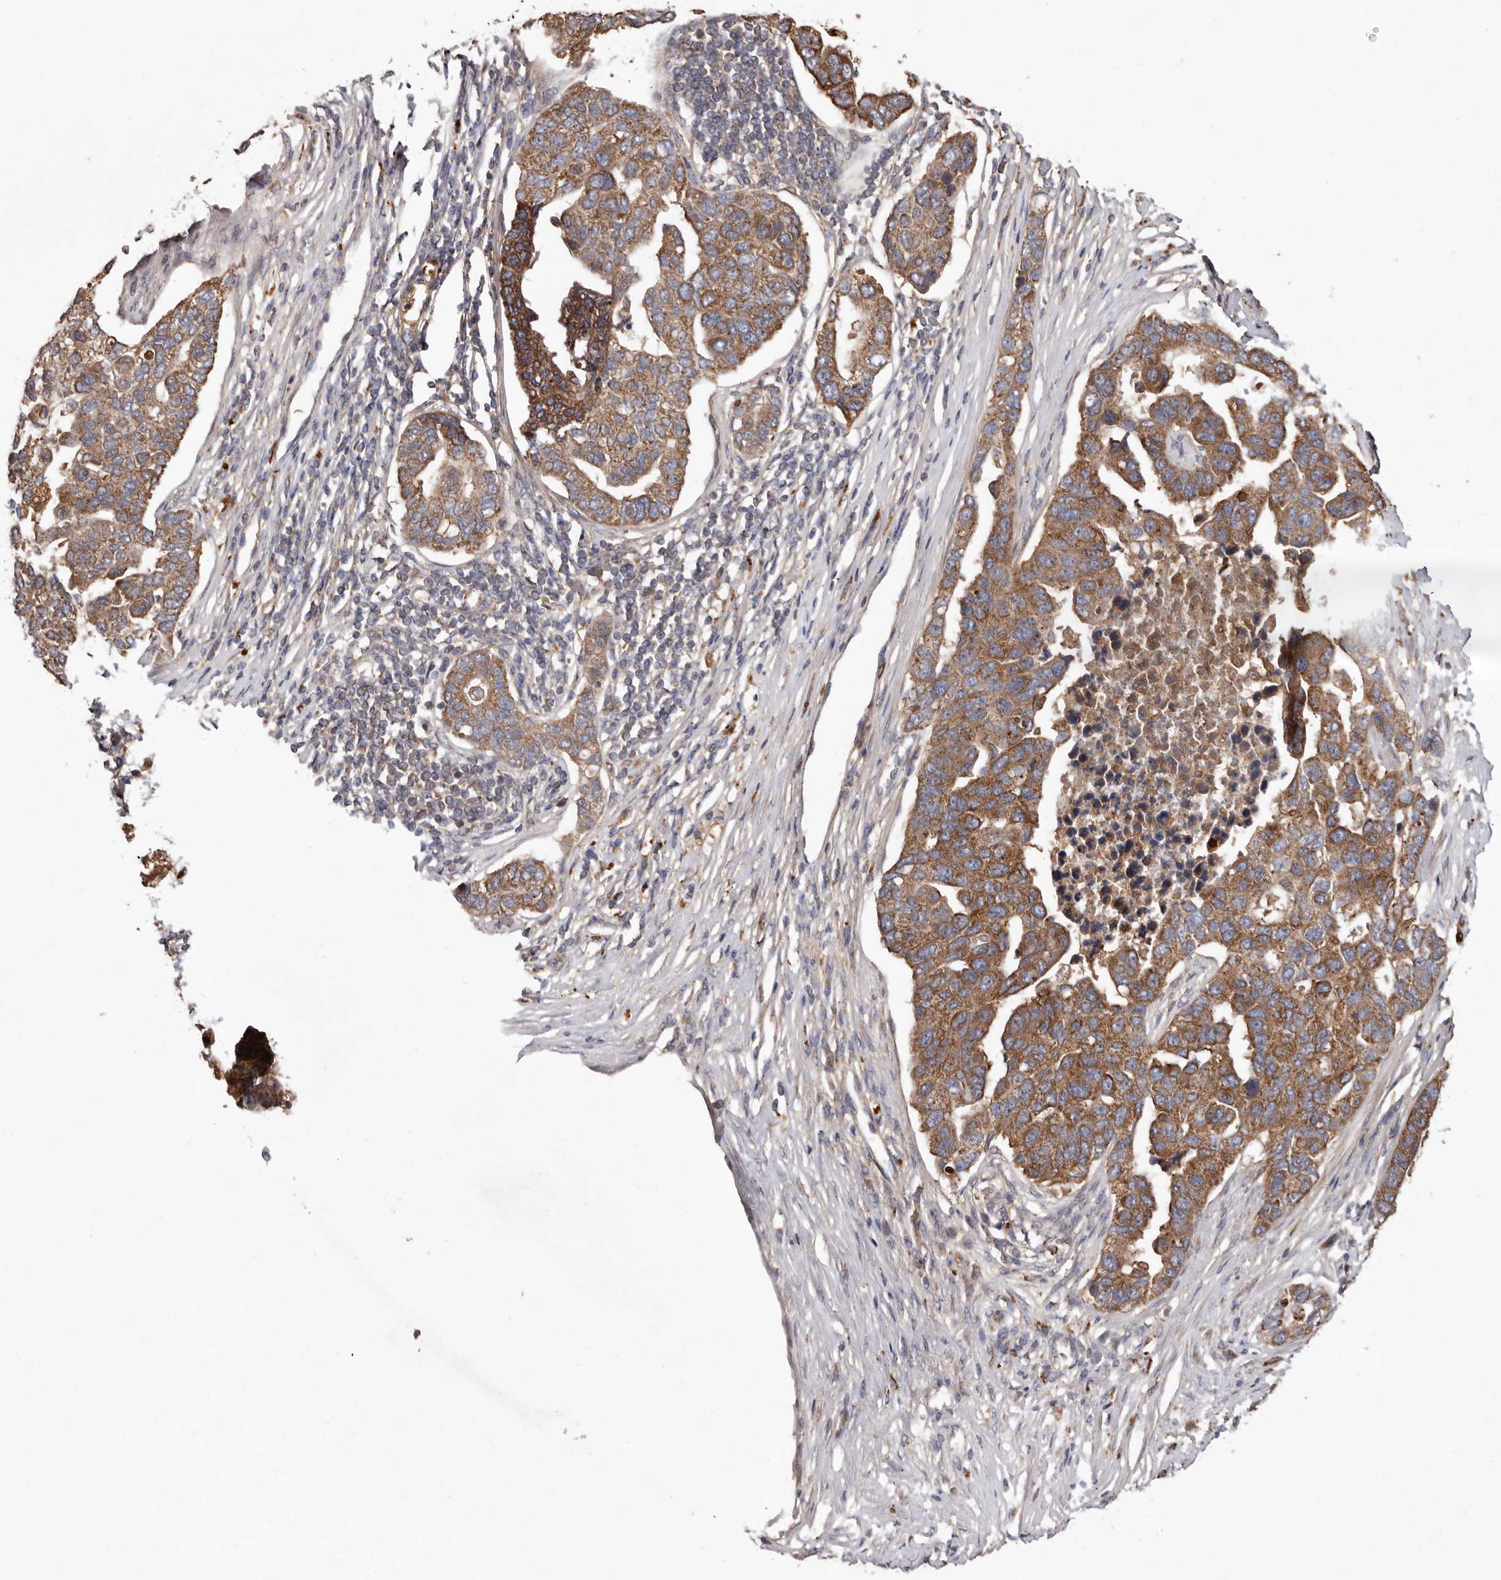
{"staining": {"intensity": "moderate", "quantity": ">75%", "location": "cytoplasmic/membranous"}, "tissue": "pancreatic cancer", "cell_type": "Tumor cells", "image_type": "cancer", "snomed": [{"axis": "morphology", "description": "Adenocarcinoma, NOS"}, {"axis": "topography", "description": "Pancreas"}], "caption": "Protein expression analysis of human pancreatic adenocarcinoma reveals moderate cytoplasmic/membranous staining in about >75% of tumor cells. (DAB (3,3'-diaminobenzidine) = brown stain, brightfield microscopy at high magnification).", "gene": "GOT1L1", "patient": {"sex": "female", "age": 61}}